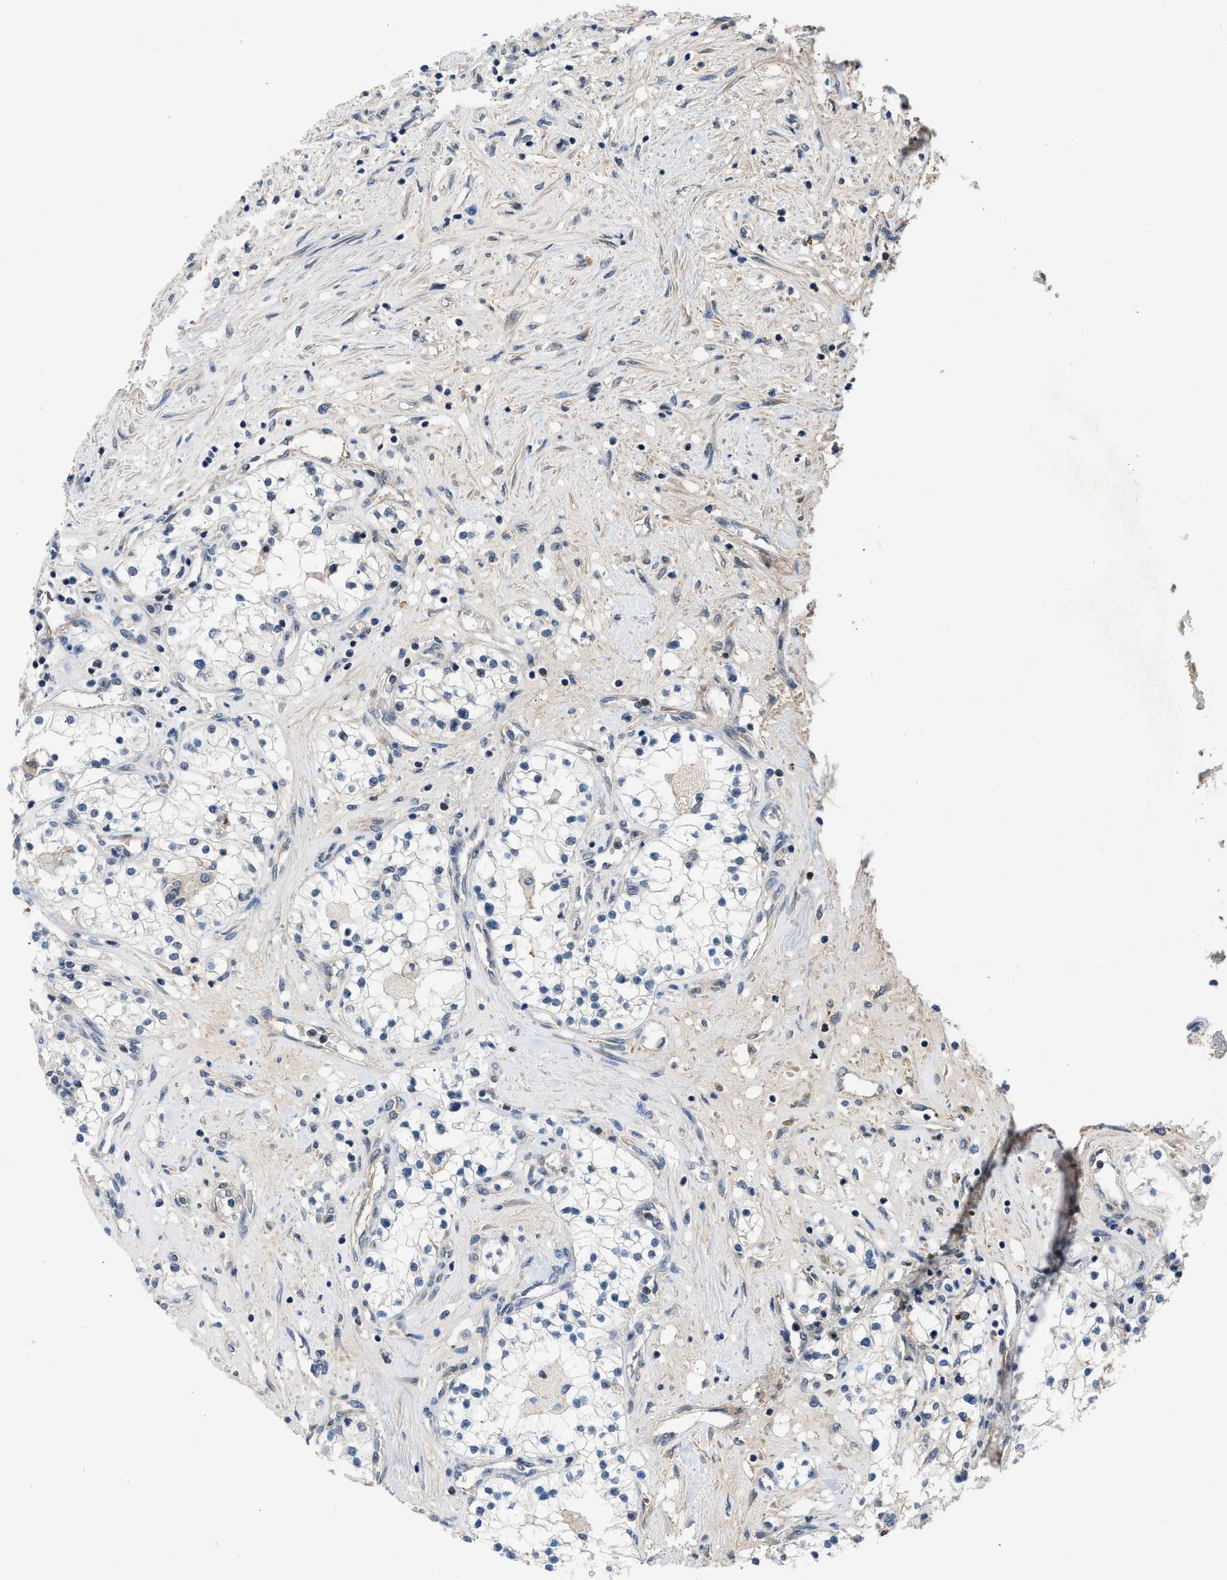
{"staining": {"intensity": "negative", "quantity": "none", "location": "none"}, "tissue": "renal cancer", "cell_type": "Tumor cells", "image_type": "cancer", "snomed": [{"axis": "morphology", "description": "Adenocarcinoma, NOS"}, {"axis": "topography", "description": "Kidney"}], "caption": "This is an immunohistochemistry (IHC) histopathology image of adenocarcinoma (renal). There is no positivity in tumor cells.", "gene": "TERF2IP", "patient": {"sex": "male", "age": 68}}